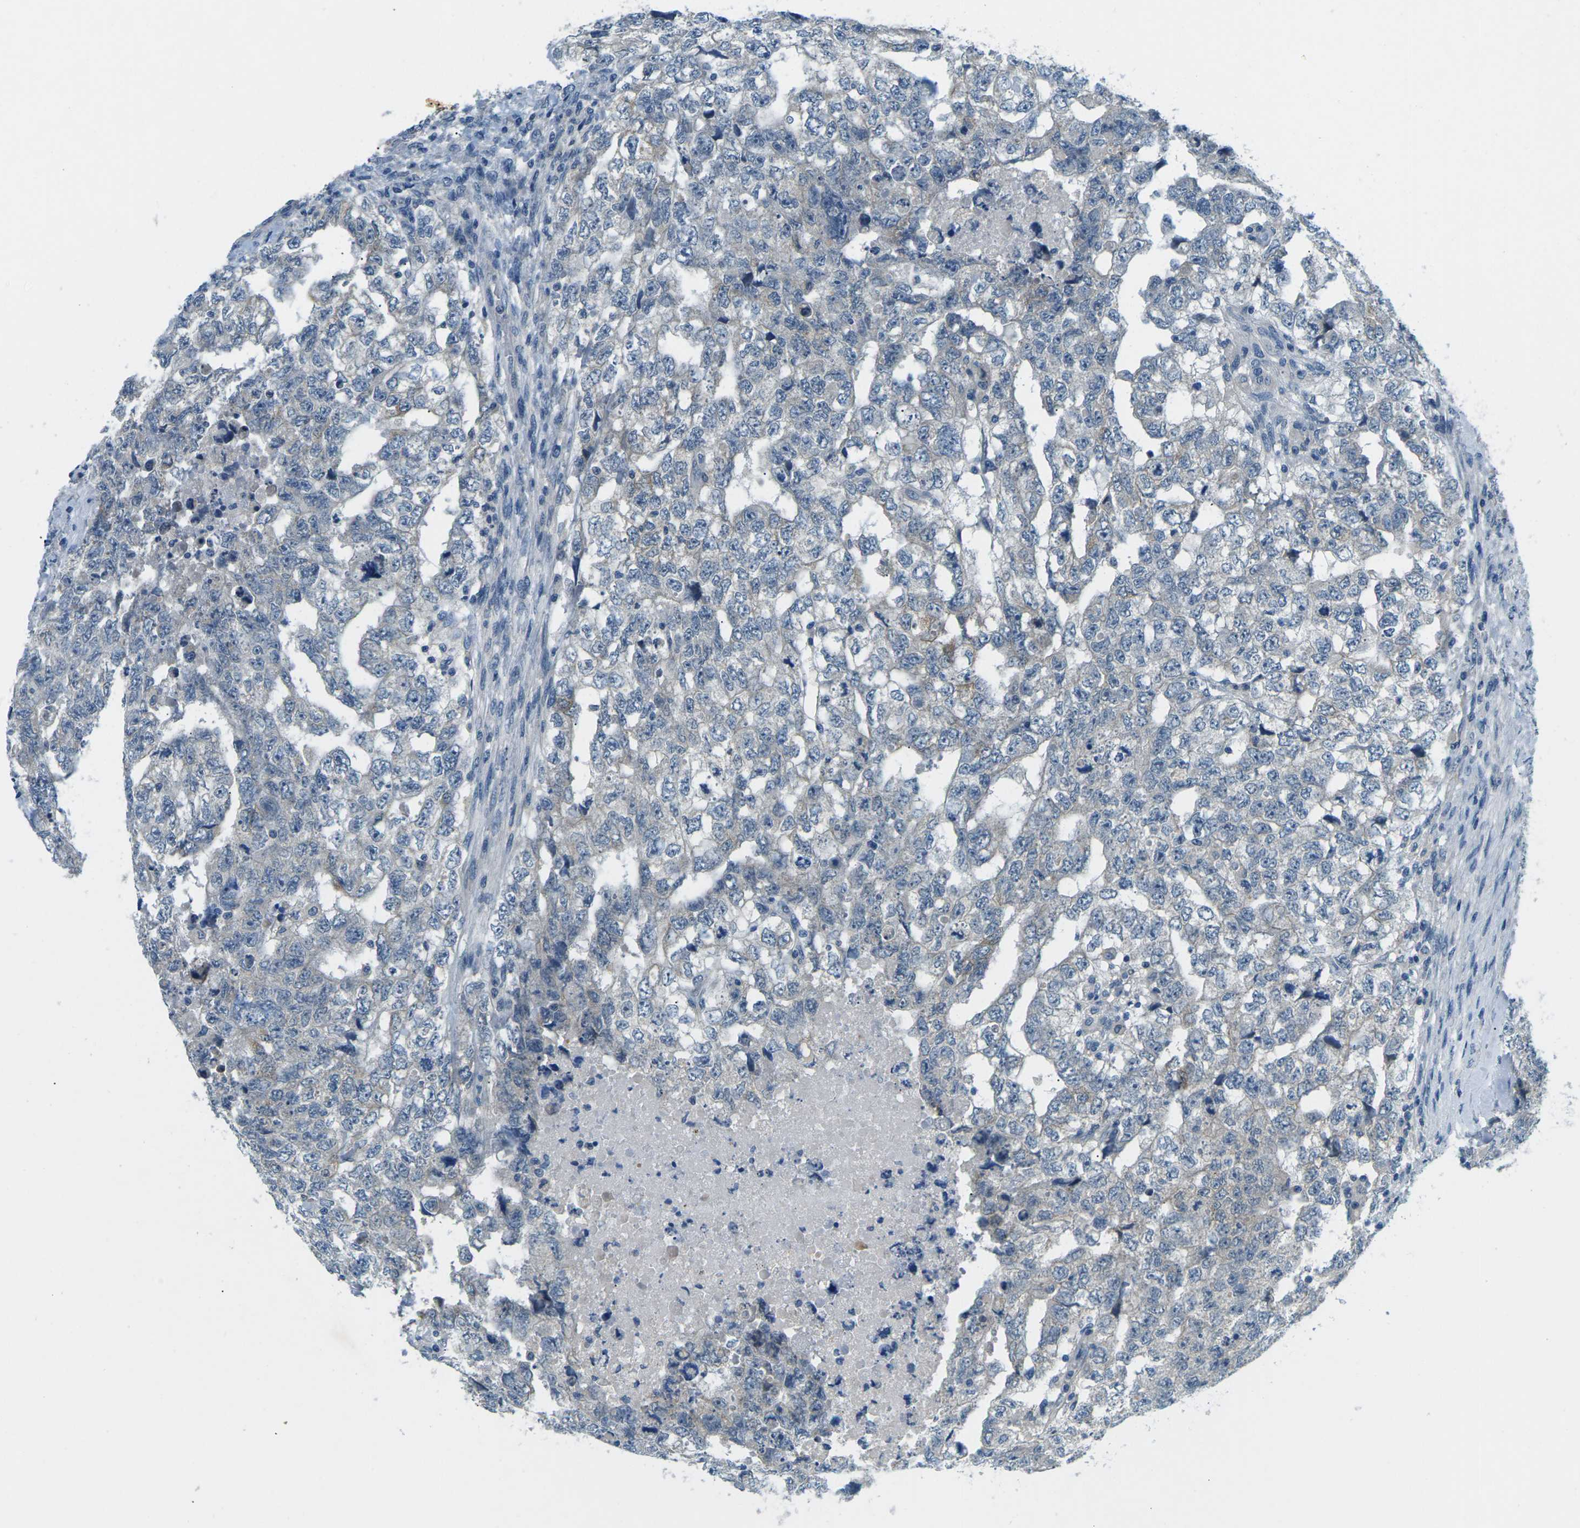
{"staining": {"intensity": "negative", "quantity": "none", "location": "none"}, "tissue": "testis cancer", "cell_type": "Tumor cells", "image_type": "cancer", "snomed": [{"axis": "morphology", "description": "Carcinoma, Embryonal, NOS"}, {"axis": "topography", "description": "Testis"}], "caption": "This histopathology image is of testis embryonal carcinoma stained with immunohistochemistry (IHC) to label a protein in brown with the nuclei are counter-stained blue. There is no staining in tumor cells. (Stains: DAB immunohistochemistry with hematoxylin counter stain, Microscopy: brightfield microscopy at high magnification).", "gene": "CTNND1", "patient": {"sex": "male", "age": 36}}